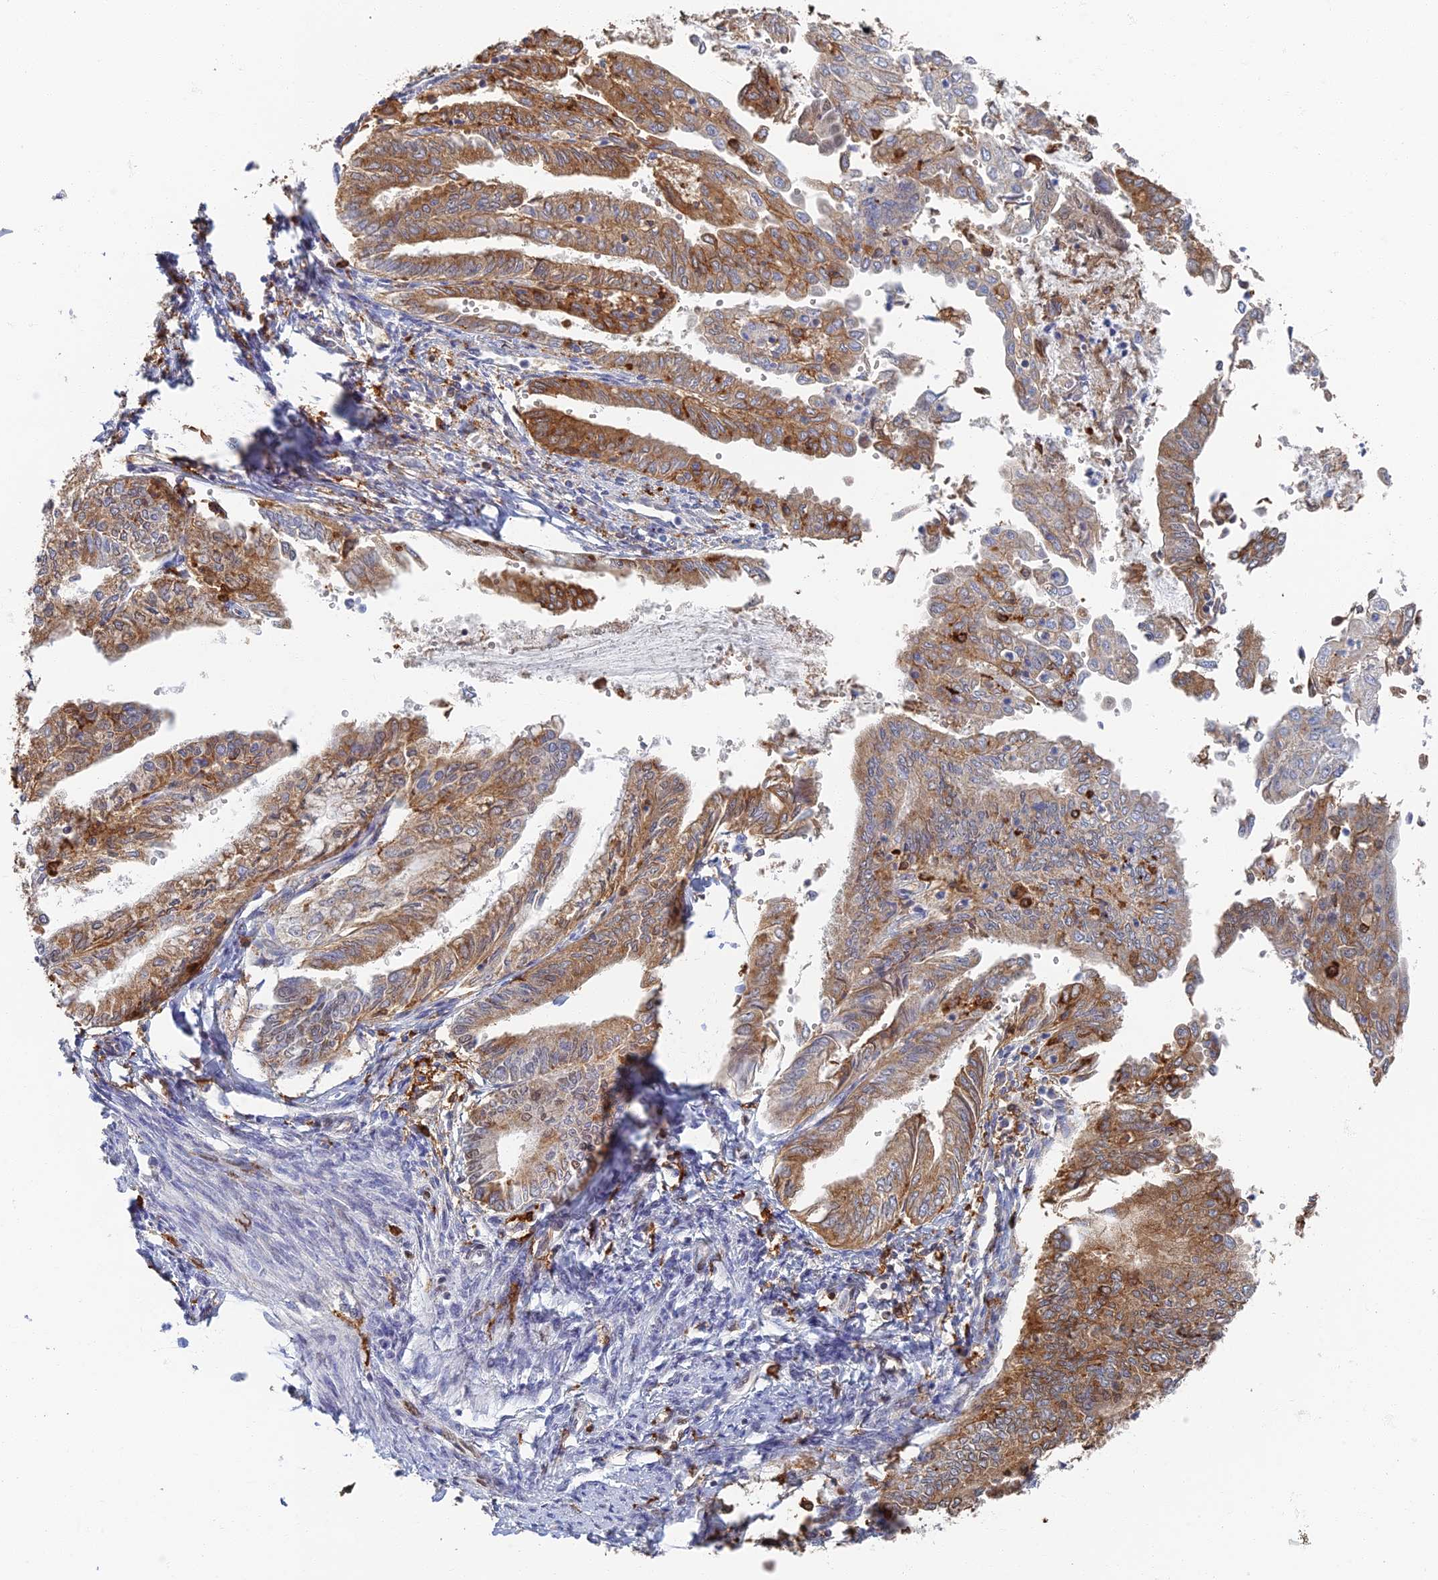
{"staining": {"intensity": "moderate", "quantity": ">75%", "location": "cytoplasmic/membranous,nuclear"}, "tissue": "endometrial cancer", "cell_type": "Tumor cells", "image_type": "cancer", "snomed": [{"axis": "morphology", "description": "Adenocarcinoma, NOS"}, {"axis": "topography", "description": "Endometrium"}], "caption": "Immunohistochemical staining of human adenocarcinoma (endometrial) reveals medium levels of moderate cytoplasmic/membranous and nuclear protein expression in approximately >75% of tumor cells.", "gene": "GPATCH1", "patient": {"sex": "female", "age": 66}}